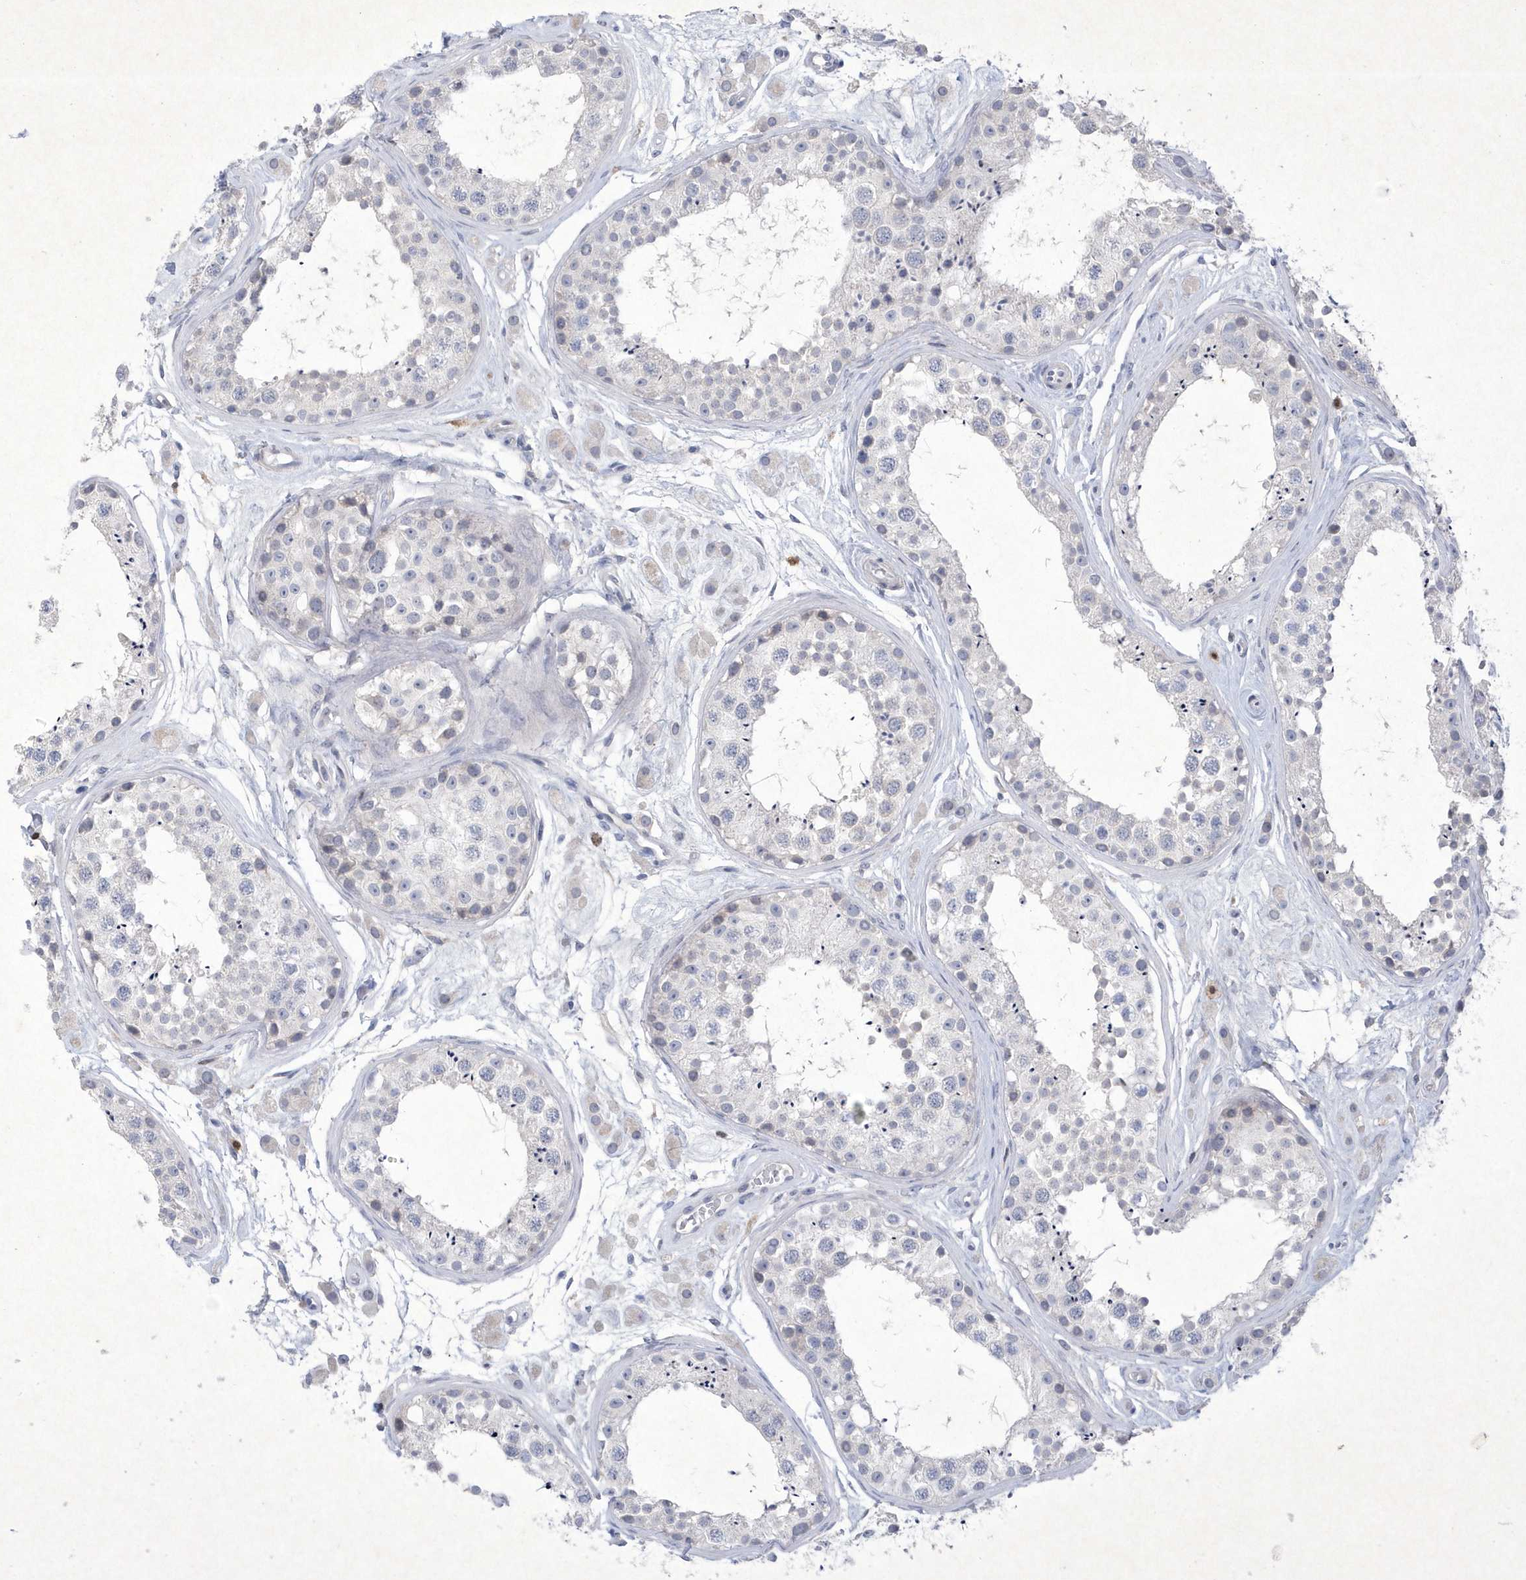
{"staining": {"intensity": "negative", "quantity": "none", "location": "none"}, "tissue": "testis", "cell_type": "Cells in seminiferous ducts", "image_type": "normal", "snomed": [{"axis": "morphology", "description": "Normal tissue, NOS"}, {"axis": "topography", "description": "Testis"}], "caption": "Testis was stained to show a protein in brown. There is no significant expression in cells in seminiferous ducts. (Stains: DAB IHC with hematoxylin counter stain, Microscopy: brightfield microscopy at high magnification).", "gene": "BHLHA15", "patient": {"sex": "male", "age": 25}}